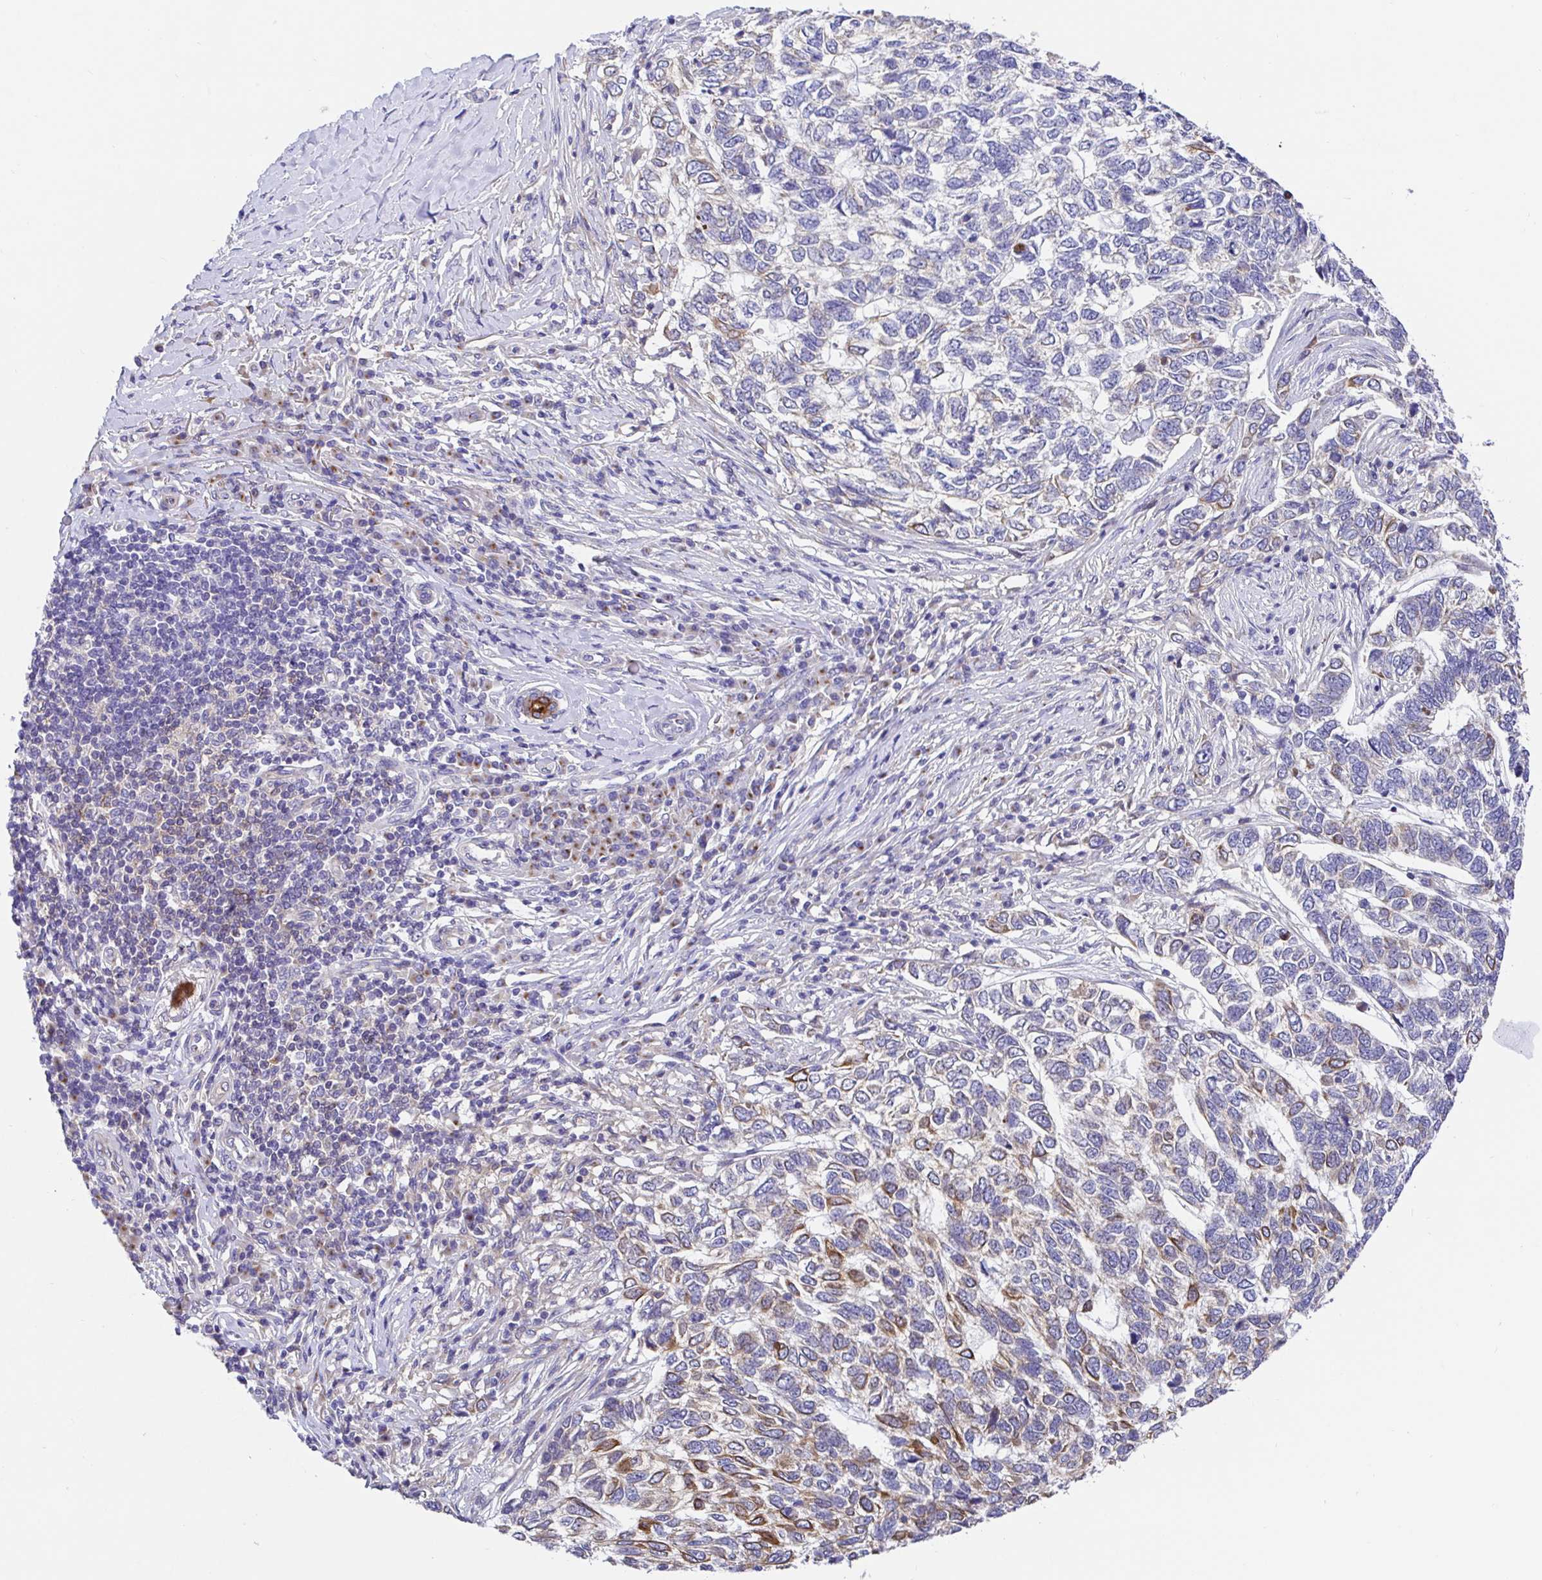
{"staining": {"intensity": "moderate", "quantity": "<25%", "location": "cytoplasmic/membranous"}, "tissue": "skin cancer", "cell_type": "Tumor cells", "image_type": "cancer", "snomed": [{"axis": "morphology", "description": "Basal cell carcinoma"}, {"axis": "topography", "description": "Skin"}], "caption": "Basal cell carcinoma (skin) tissue exhibits moderate cytoplasmic/membranous staining in about <25% of tumor cells, visualized by immunohistochemistry.", "gene": "GOLGA1", "patient": {"sex": "female", "age": 65}}